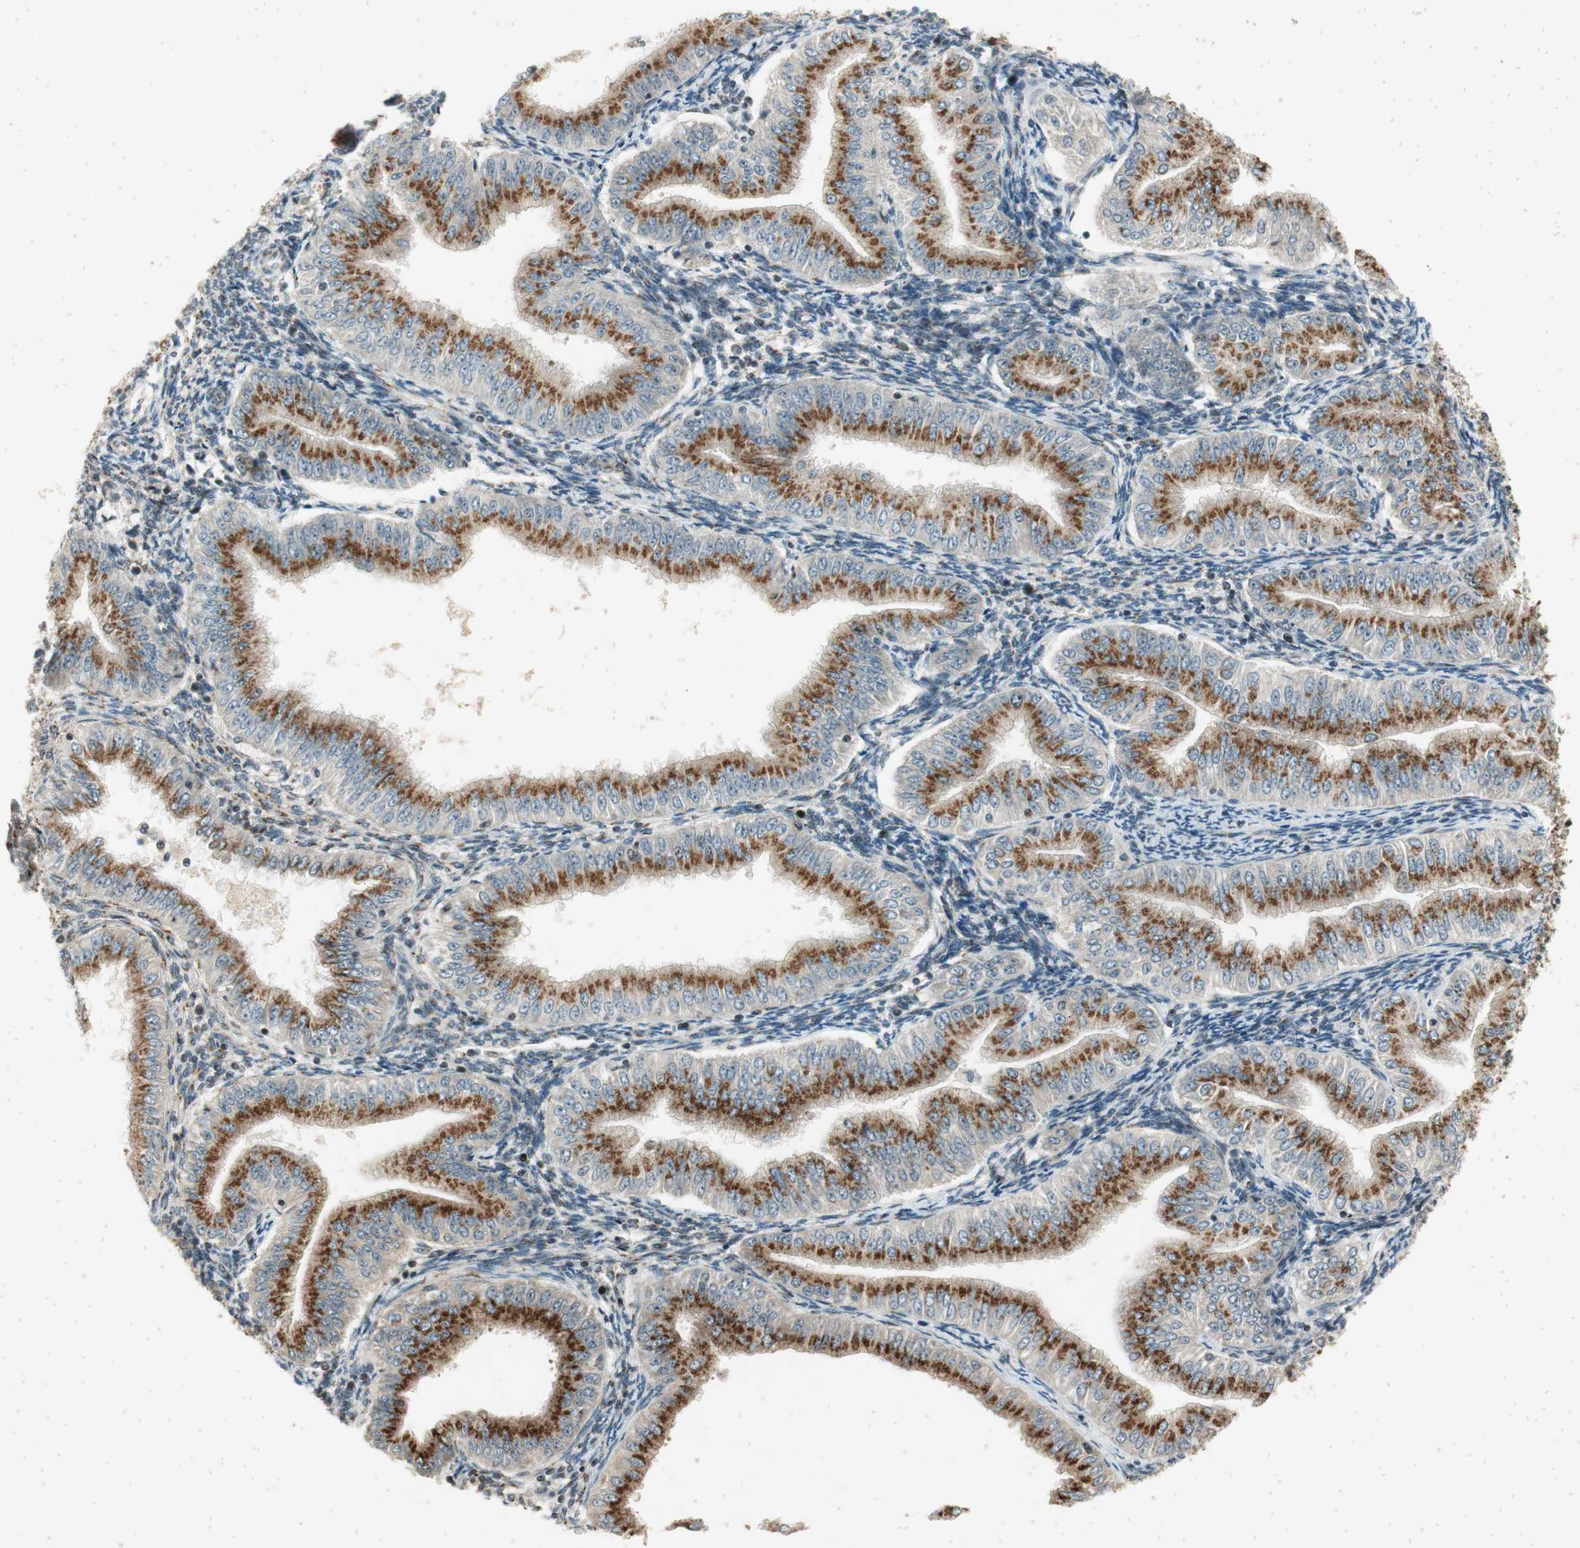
{"staining": {"intensity": "moderate", "quantity": ">75%", "location": "cytoplasmic/membranous"}, "tissue": "endometrial cancer", "cell_type": "Tumor cells", "image_type": "cancer", "snomed": [{"axis": "morphology", "description": "Normal tissue, NOS"}, {"axis": "morphology", "description": "Adenocarcinoma, NOS"}, {"axis": "topography", "description": "Endometrium"}], "caption": "A brown stain shows moderate cytoplasmic/membranous staining of a protein in adenocarcinoma (endometrial) tumor cells.", "gene": "NEO1", "patient": {"sex": "female", "age": 53}}